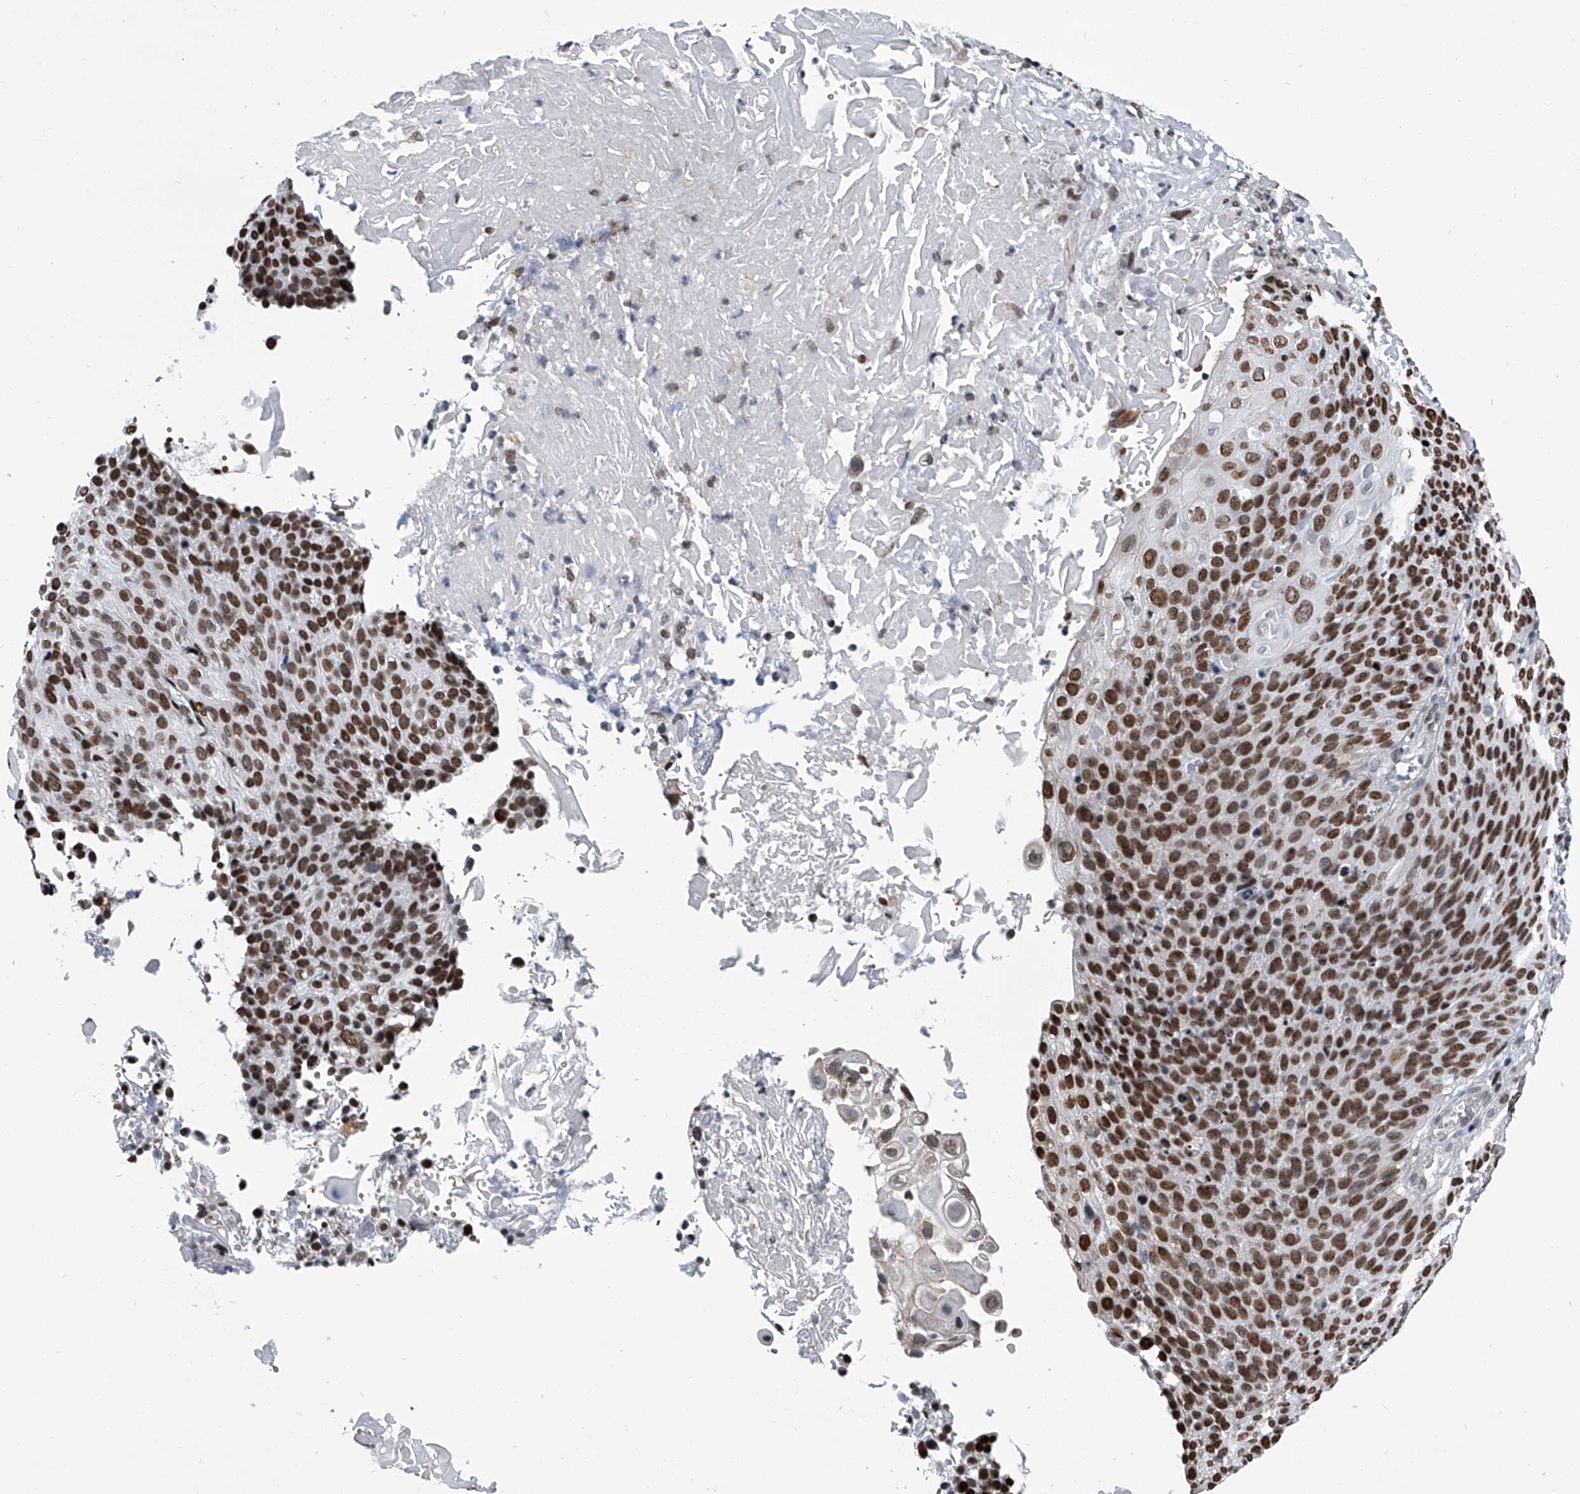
{"staining": {"intensity": "strong", "quantity": ">75%", "location": "nuclear"}, "tissue": "cervical cancer", "cell_type": "Tumor cells", "image_type": "cancer", "snomed": [{"axis": "morphology", "description": "Squamous cell carcinoma, NOS"}, {"axis": "topography", "description": "Cervix"}], "caption": "A high-resolution image shows immunohistochemistry staining of cervical squamous cell carcinoma, which demonstrates strong nuclear expression in about >75% of tumor cells. (IHC, brightfield microscopy, high magnification).", "gene": "SIM2", "patient": {"sex": "female", "age": 74}}